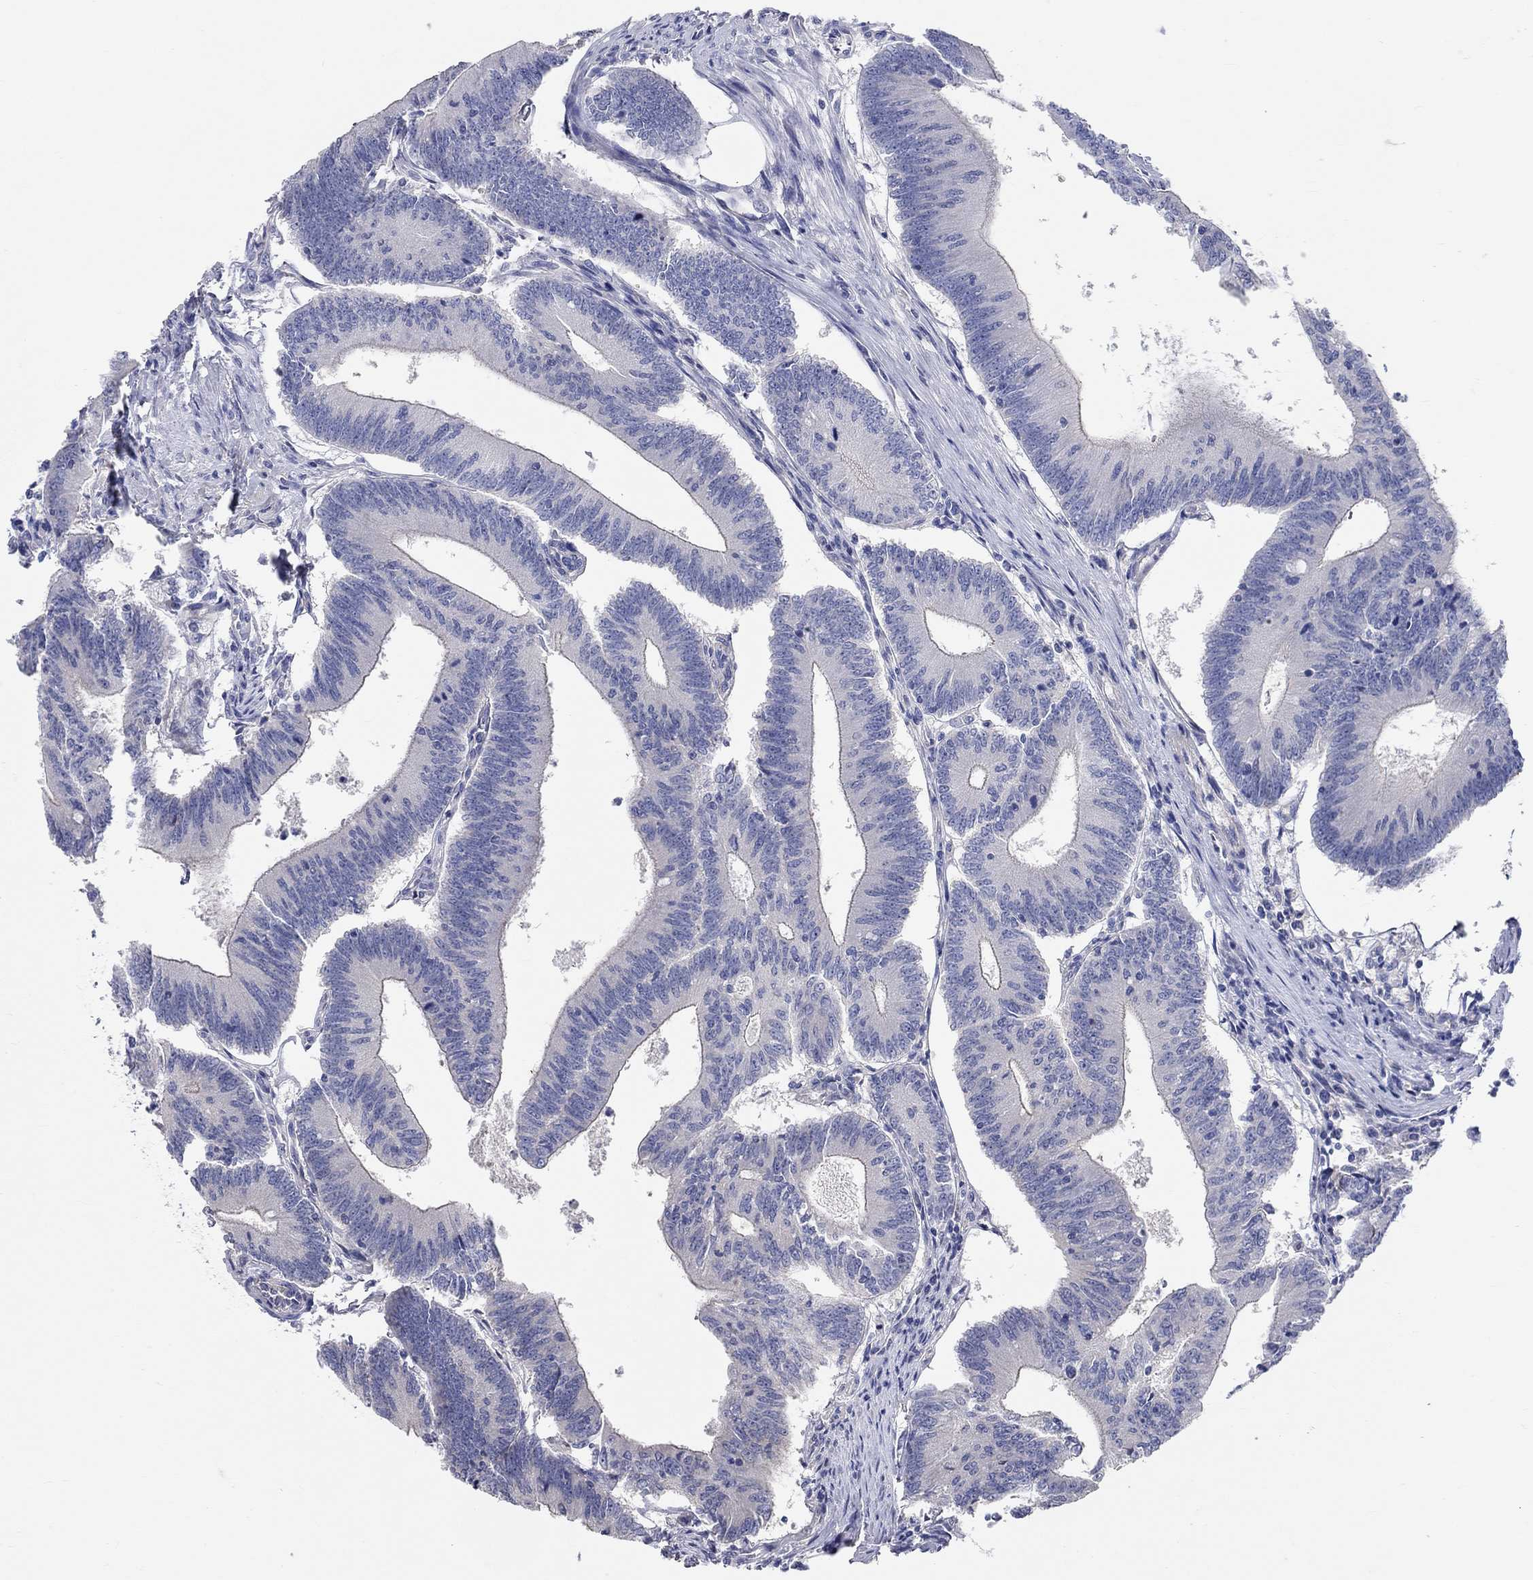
{"staining": {"intensity": "negative", "quantity": "none", "location": "none"}, "tissue": "colorectal cancer", "cell_type": "Tumor cells", "image_type": "cancer", "snomed": [{"axis": "morphology", "description": "Adenocarcinoma, NOS"}, {"axis": "topography", "description": "Colon"}], "caption": "Image shows no significant protein expression in tumor cells of colorectal adenocarcinoma.", "gene": "PCDHGA10", "patient": {"sex": "female", "age": 70}}